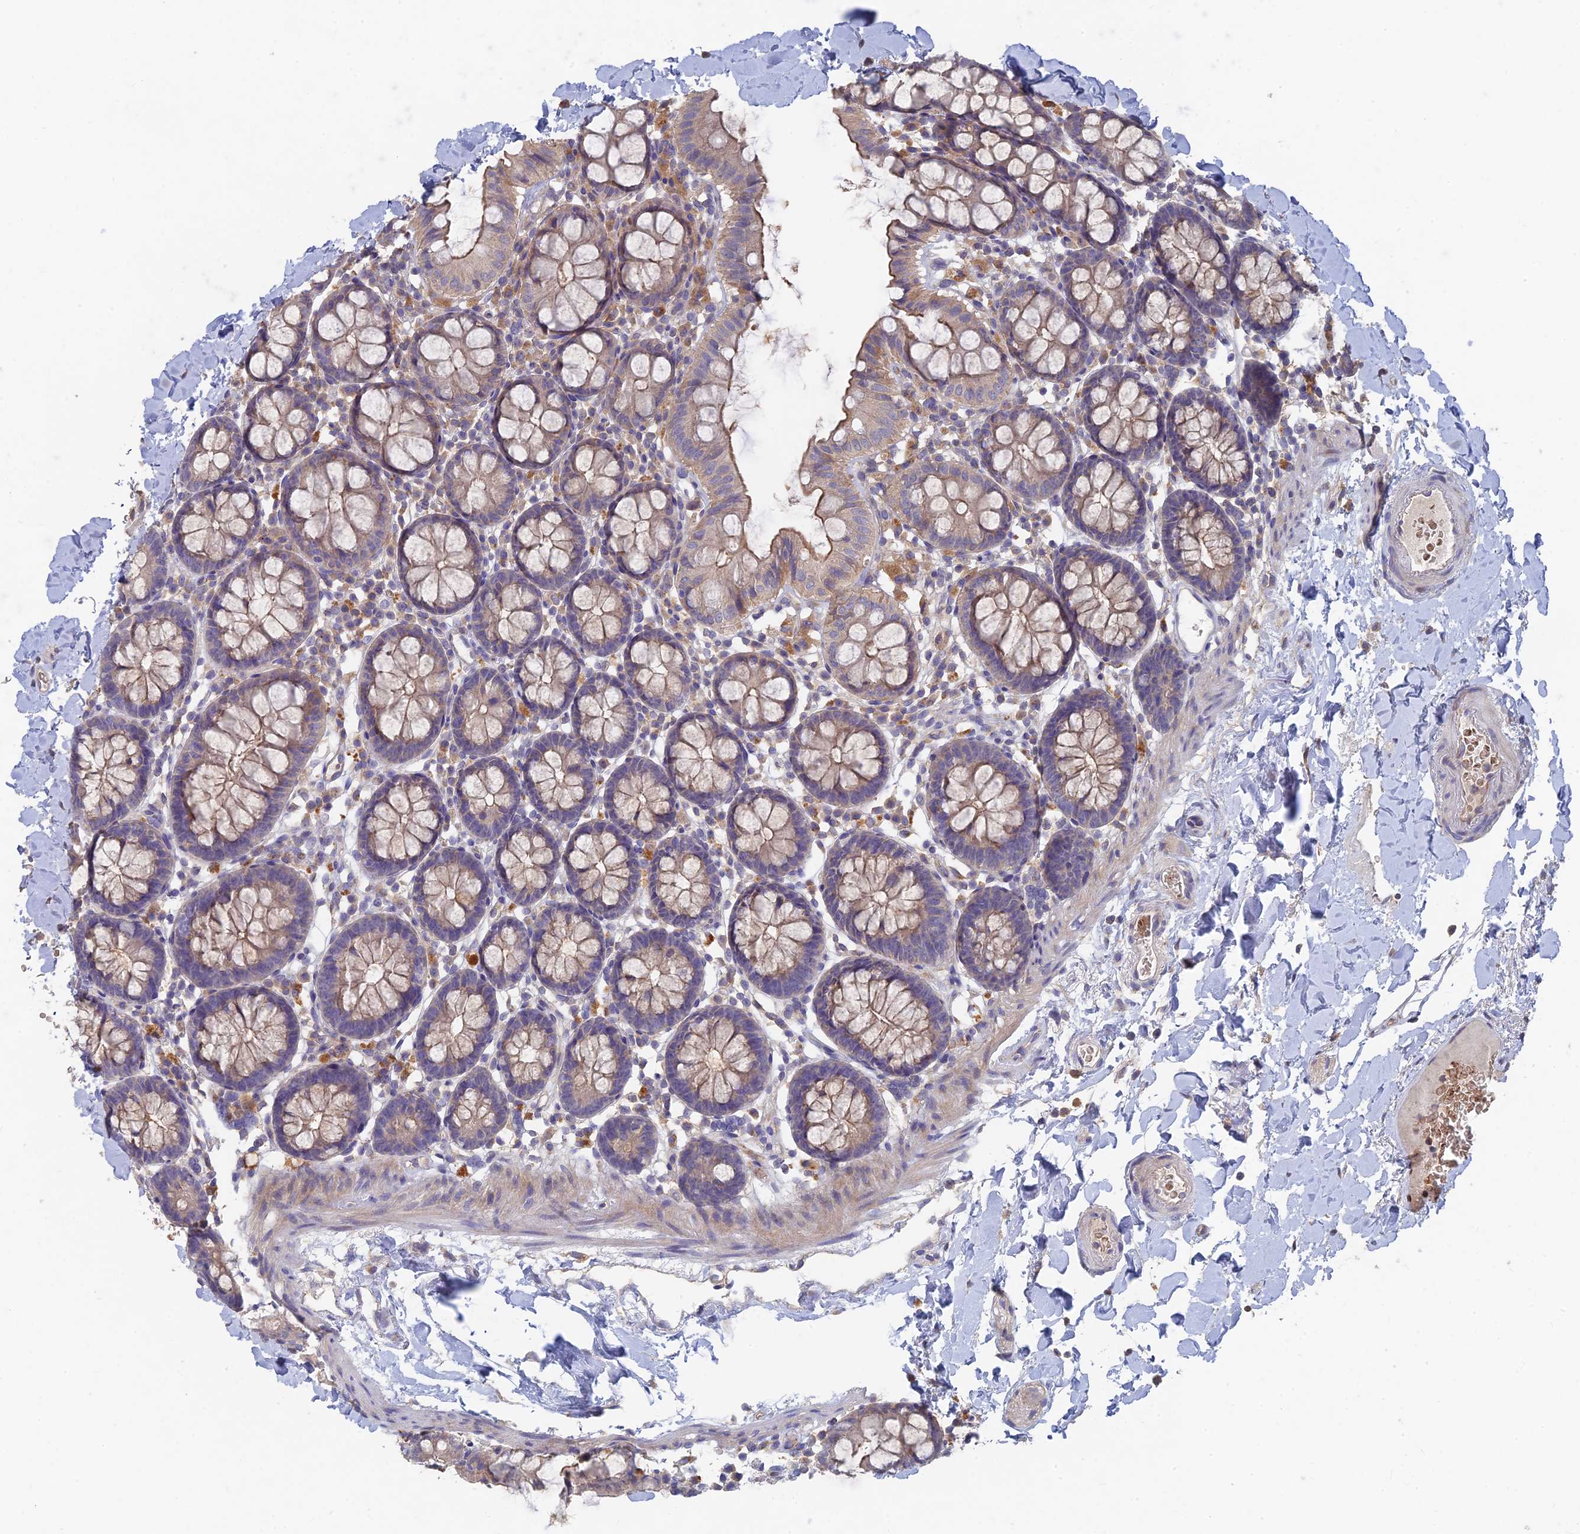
{"staining": {"intensity": "weak", "quantity": ">75%", "location": "cytoplasmic/membranous"}, "tissue": "colon", "cell_type": "Endothelial cells", "image_type": "normal", "snomed": [{"axis": "morphology", "description": "Normal tissue, NOS"}, {"axis": "topography", "description": "Colon"}], "caption": "Colon stained with IHC exhibits weak cytoplasmic/membranous staining in approximately >75% of endothelial cells. Immunohistochemistry stains the protein of interest in brown and the nuclei are stained blue.", "gene": "ARRDC1", "patient": {"sex": "male", "age": 75}}